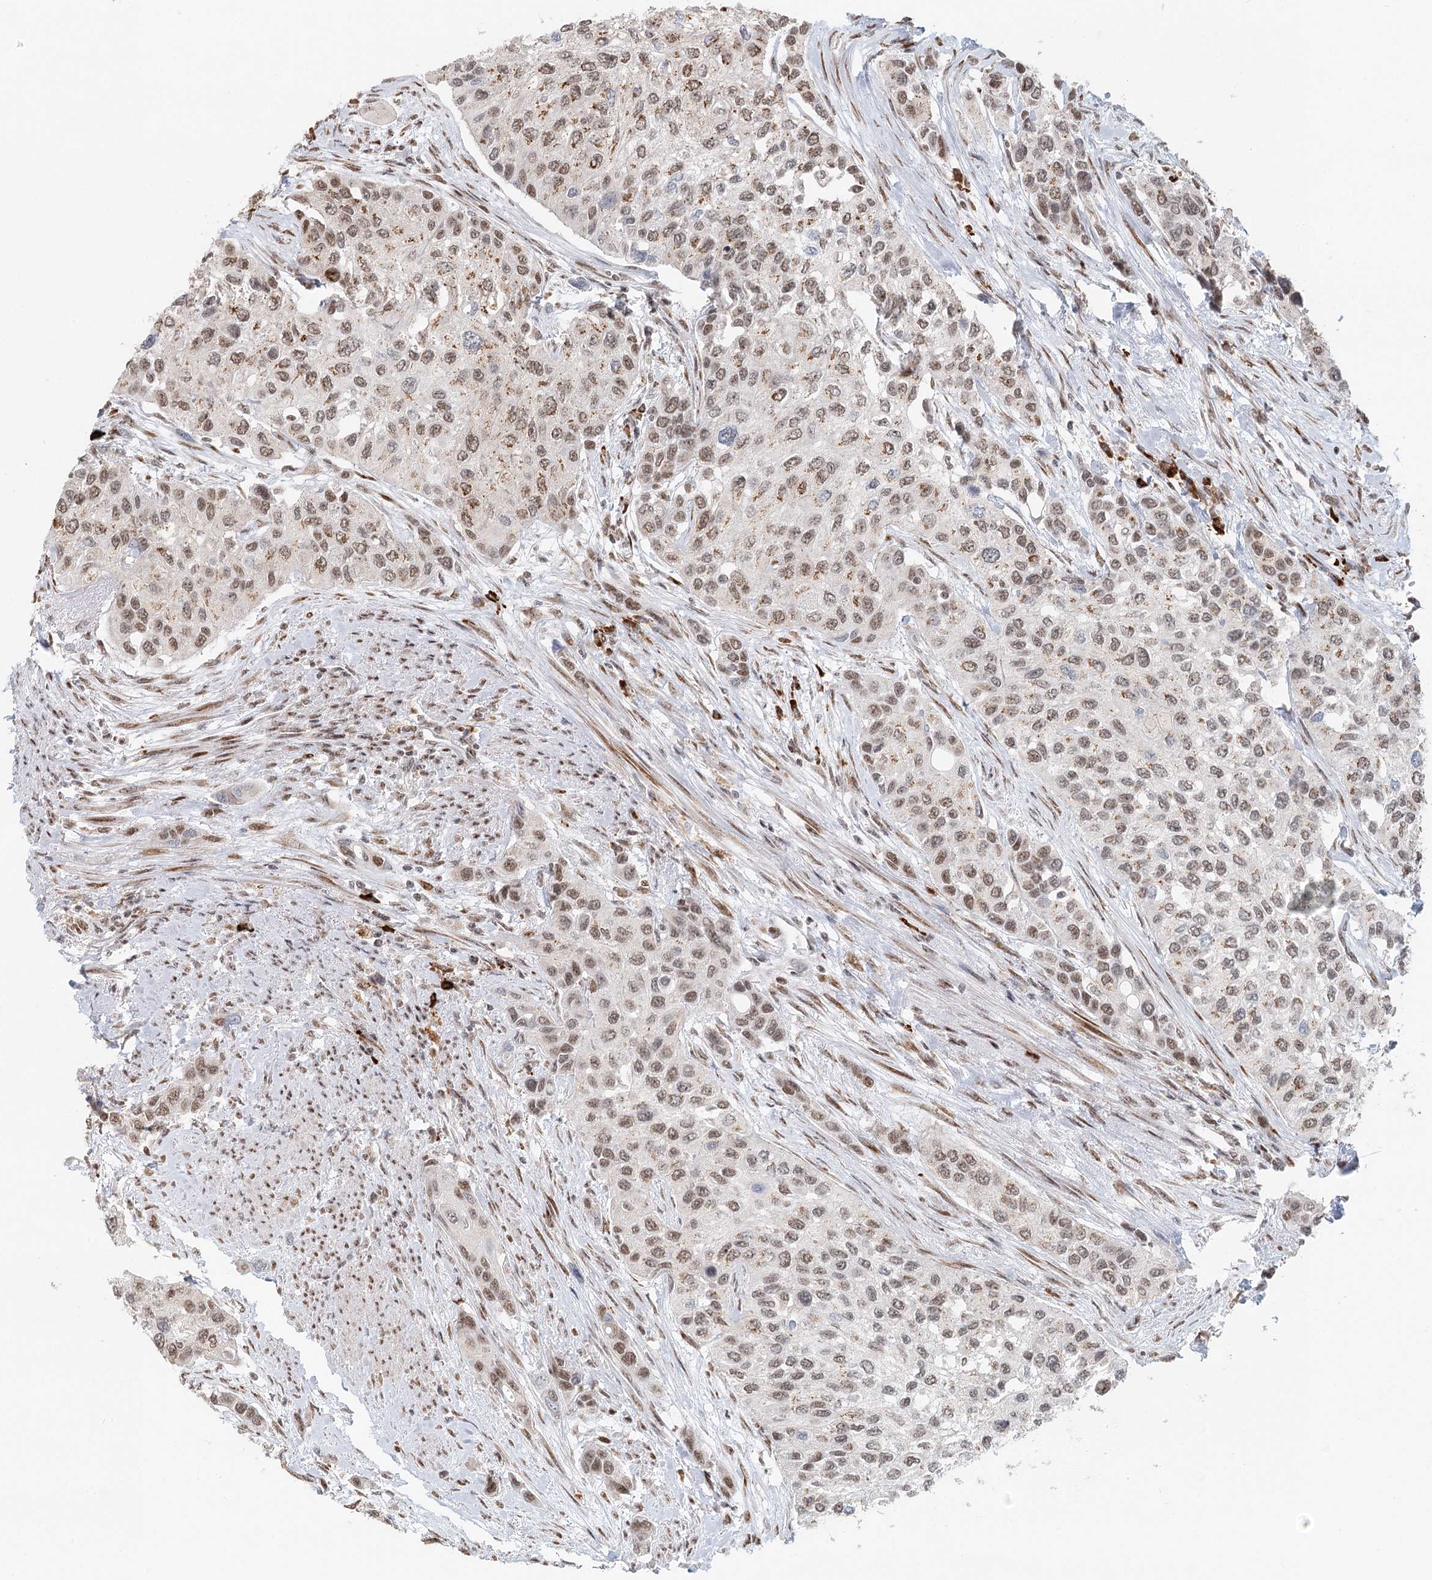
{"staining": {"intensity": "moderate", "quantity": ">75%", "location": "cytoplasmic/membranous,nuclear"}, "tissue": "urothelial cancer", "cell_type": "Tumor cells", "image_type": "cancer", "snomed": [{"axis": "morphology", "description": "Normal tissue, NOS"}, {"axis": "morphology", "description": "Urothelial carcinoma, High grade"}, {"axis": "topography", "description": "Vascular tissue"}, {"axis": "topography", "description": "Urinary bladder"}], "caption": "Brown immunohistochemical staining in human urothelial cancer reveals moderate cytoplasmic/membranous and nuclear expression in approximately >75% of tumor cells. The protein of interest is shown in brown color, while the nuclei are stained blue.", "gene": "BNIP5", "patient": {"sex": "female", "age": 56}}